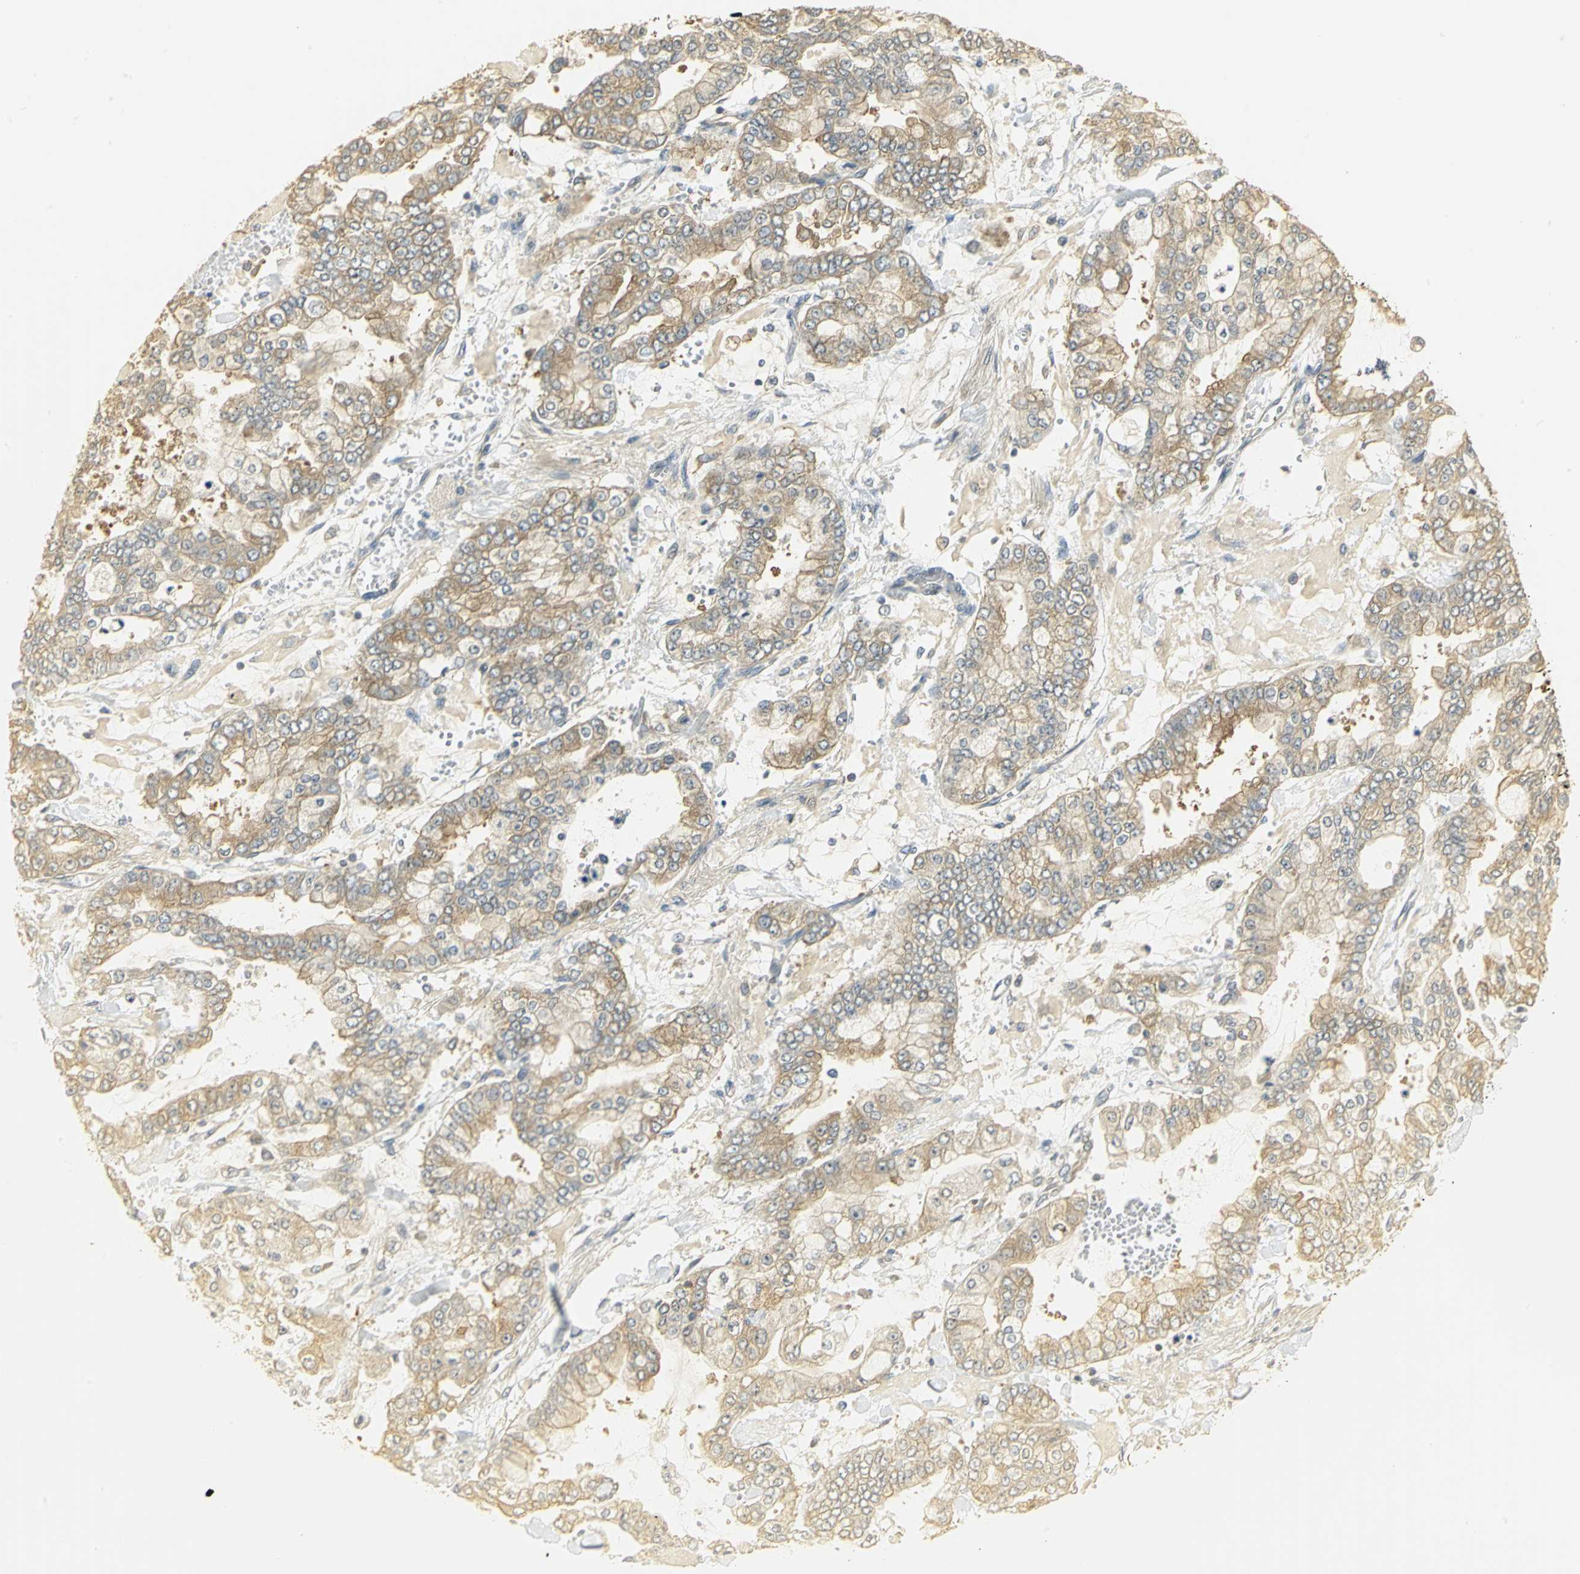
{"staining": {"intensity": "moderate", "quantity": ">75%", "location": "cytoplasmic/membranous"}, "tissue": "stomach cancer", "cell_type": "Tumor cells", "image_type": "cancer", "snomed": [{"axis": "morphology", "description": "Normal tissue, NOS"}, {"axis": "morphology", "description": "Adenocarcinoma, NOS"}, {"axis": "topography", "description": "Stomach, upper"}, {"axis": "topography", "description": "Stomach"}], "caption": "Stomach cancer (adenocarcinoma) stained for a protein (brown) displays moderate cytoplasmic/membranous positive positivity in about >75% of tumor cells.", "gene": "RARS1", "patient": {"sex": "male", "age": 76}}